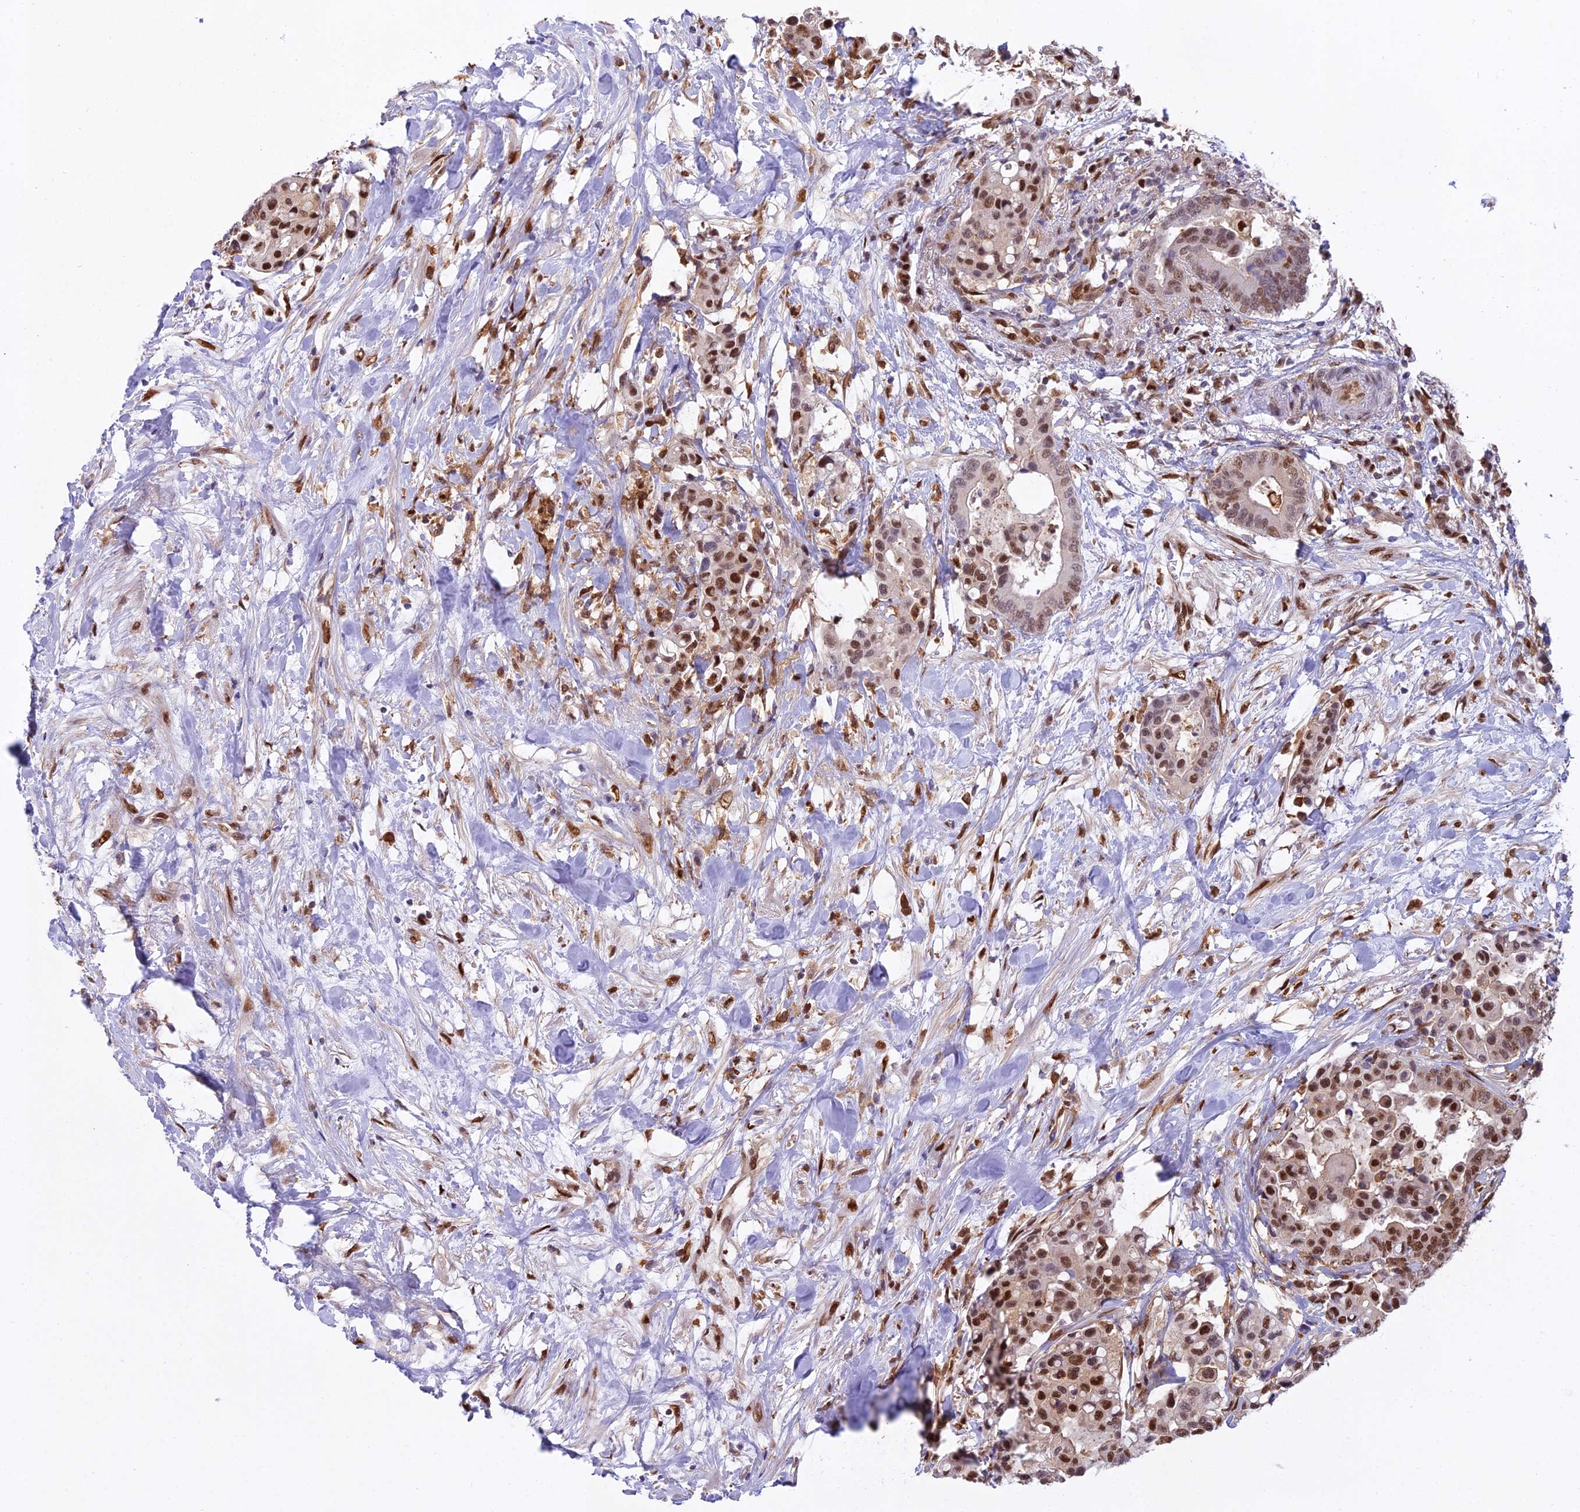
{"staining": {"intensity": "moderate", "quantity": ">75%", "location": "nuclear"}, "tissue": "colorectal cancer", "cell_type": "Tumor cells", "image_type": "cancer", "snomed": [{"axis": "morphology", "description": "Normal tissue, NOS"}, {"axis": "morphology", "description": "Adenocarcinoma, NOS"}, {"axis": "topography", "description": "Colon"}], "caption": "High-power microscopy captured an immunohistochemistry image of colorectal adenocarcinoma, revealing moderate nuclear positivity in approximately >75% of tumor cells.", "gene": "NPEPL1", "patient": {"sex": "male", "age": 82}}